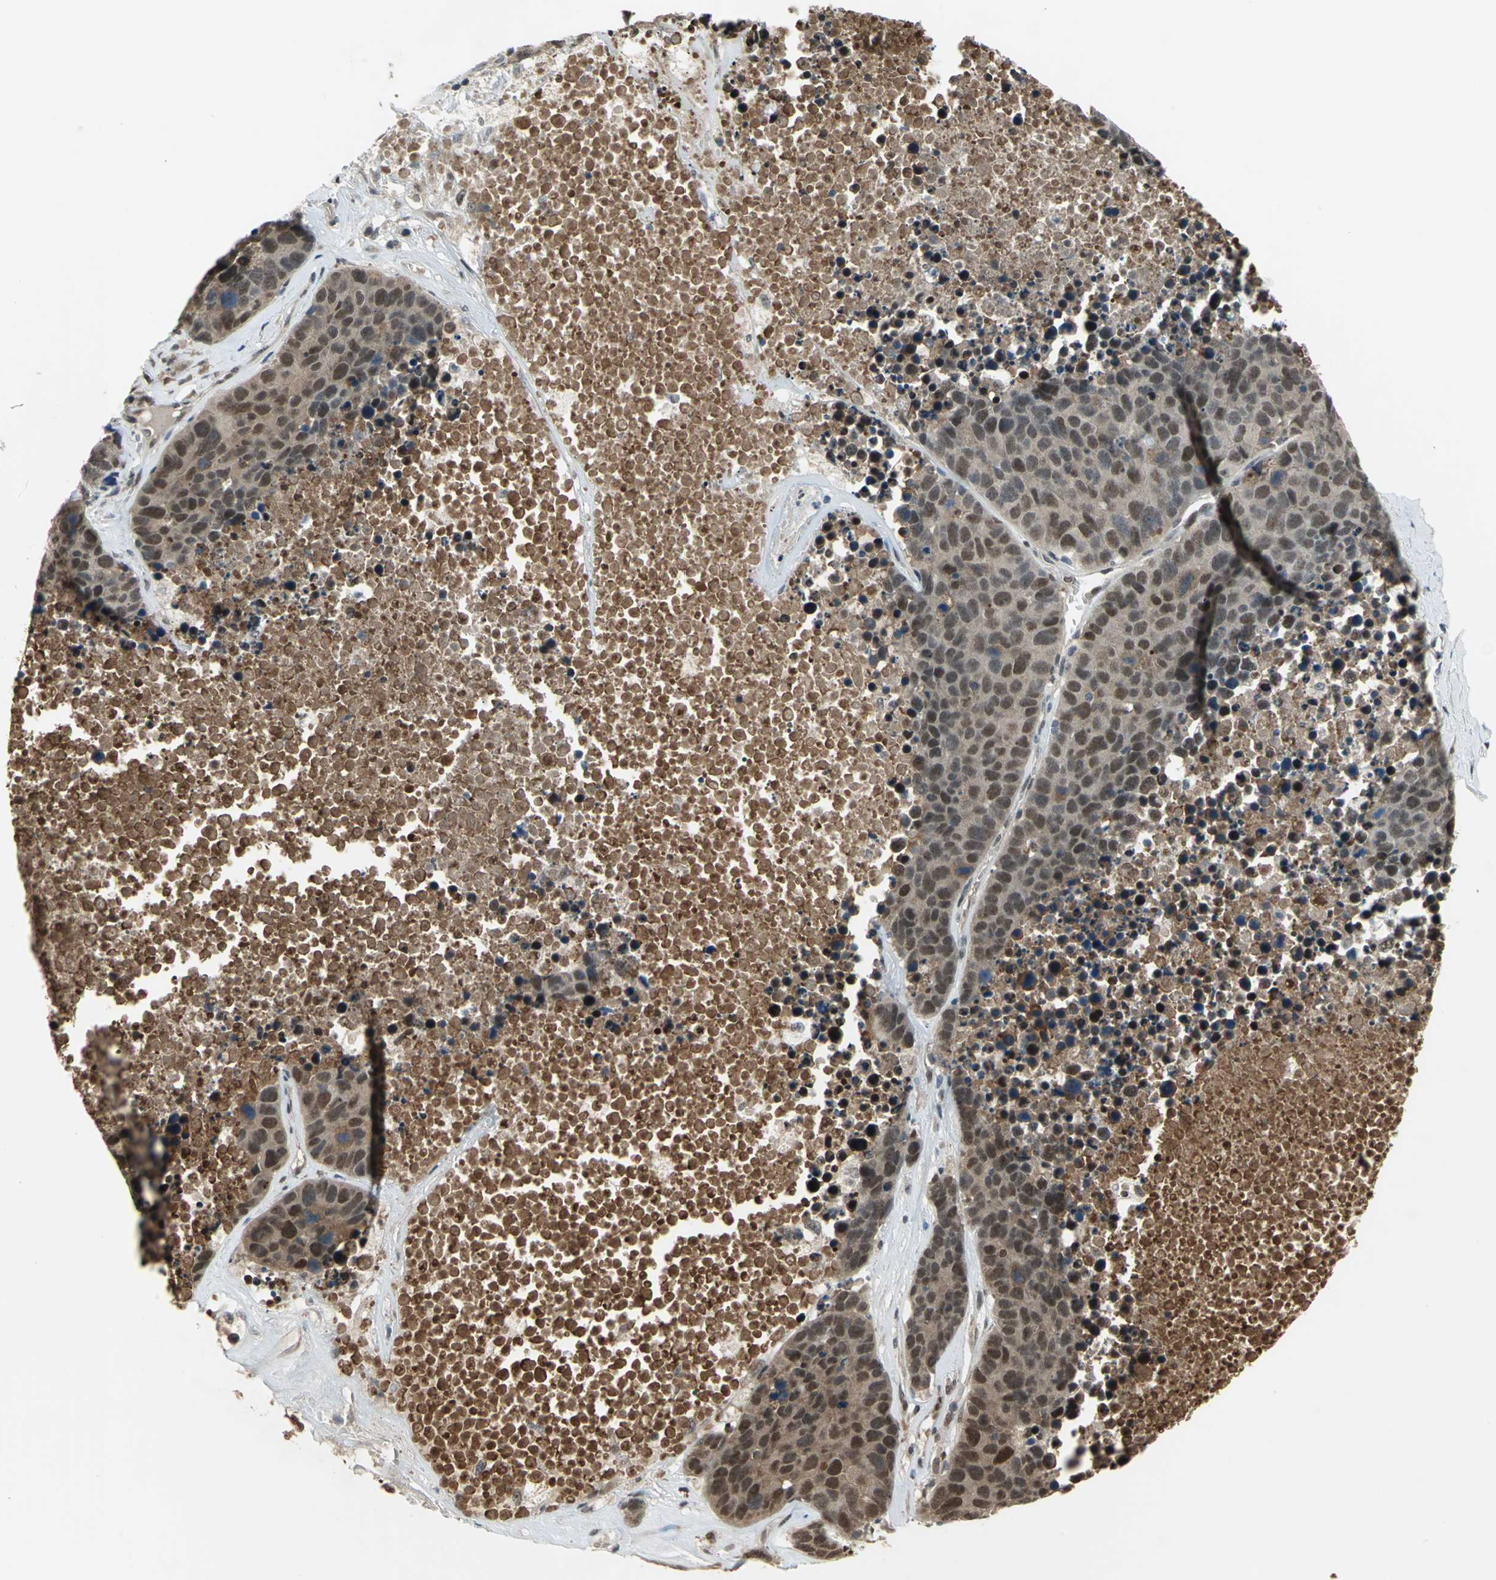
{"staining": {"intensity": "moderate", "quantity": ">75%", "location": "cytoplasmic/membranous,nuclear"}, "tissue": "carcinoid", "cell_type": "Tumor cells", "image_type": "cancer", "snomed": [{"axis": "morphology", "description": "Carcinoid, malignant, NOS"}, {"axis": "topography", "description": "Lung"}], "caption": "Protein expression analysis of carcinoid reveals moderate cytoplasmic/membranous and nuclear expression in about >75% of tumor cells.", "gene": "COPS5", "patient": {"sex": "male", "age": 60}}